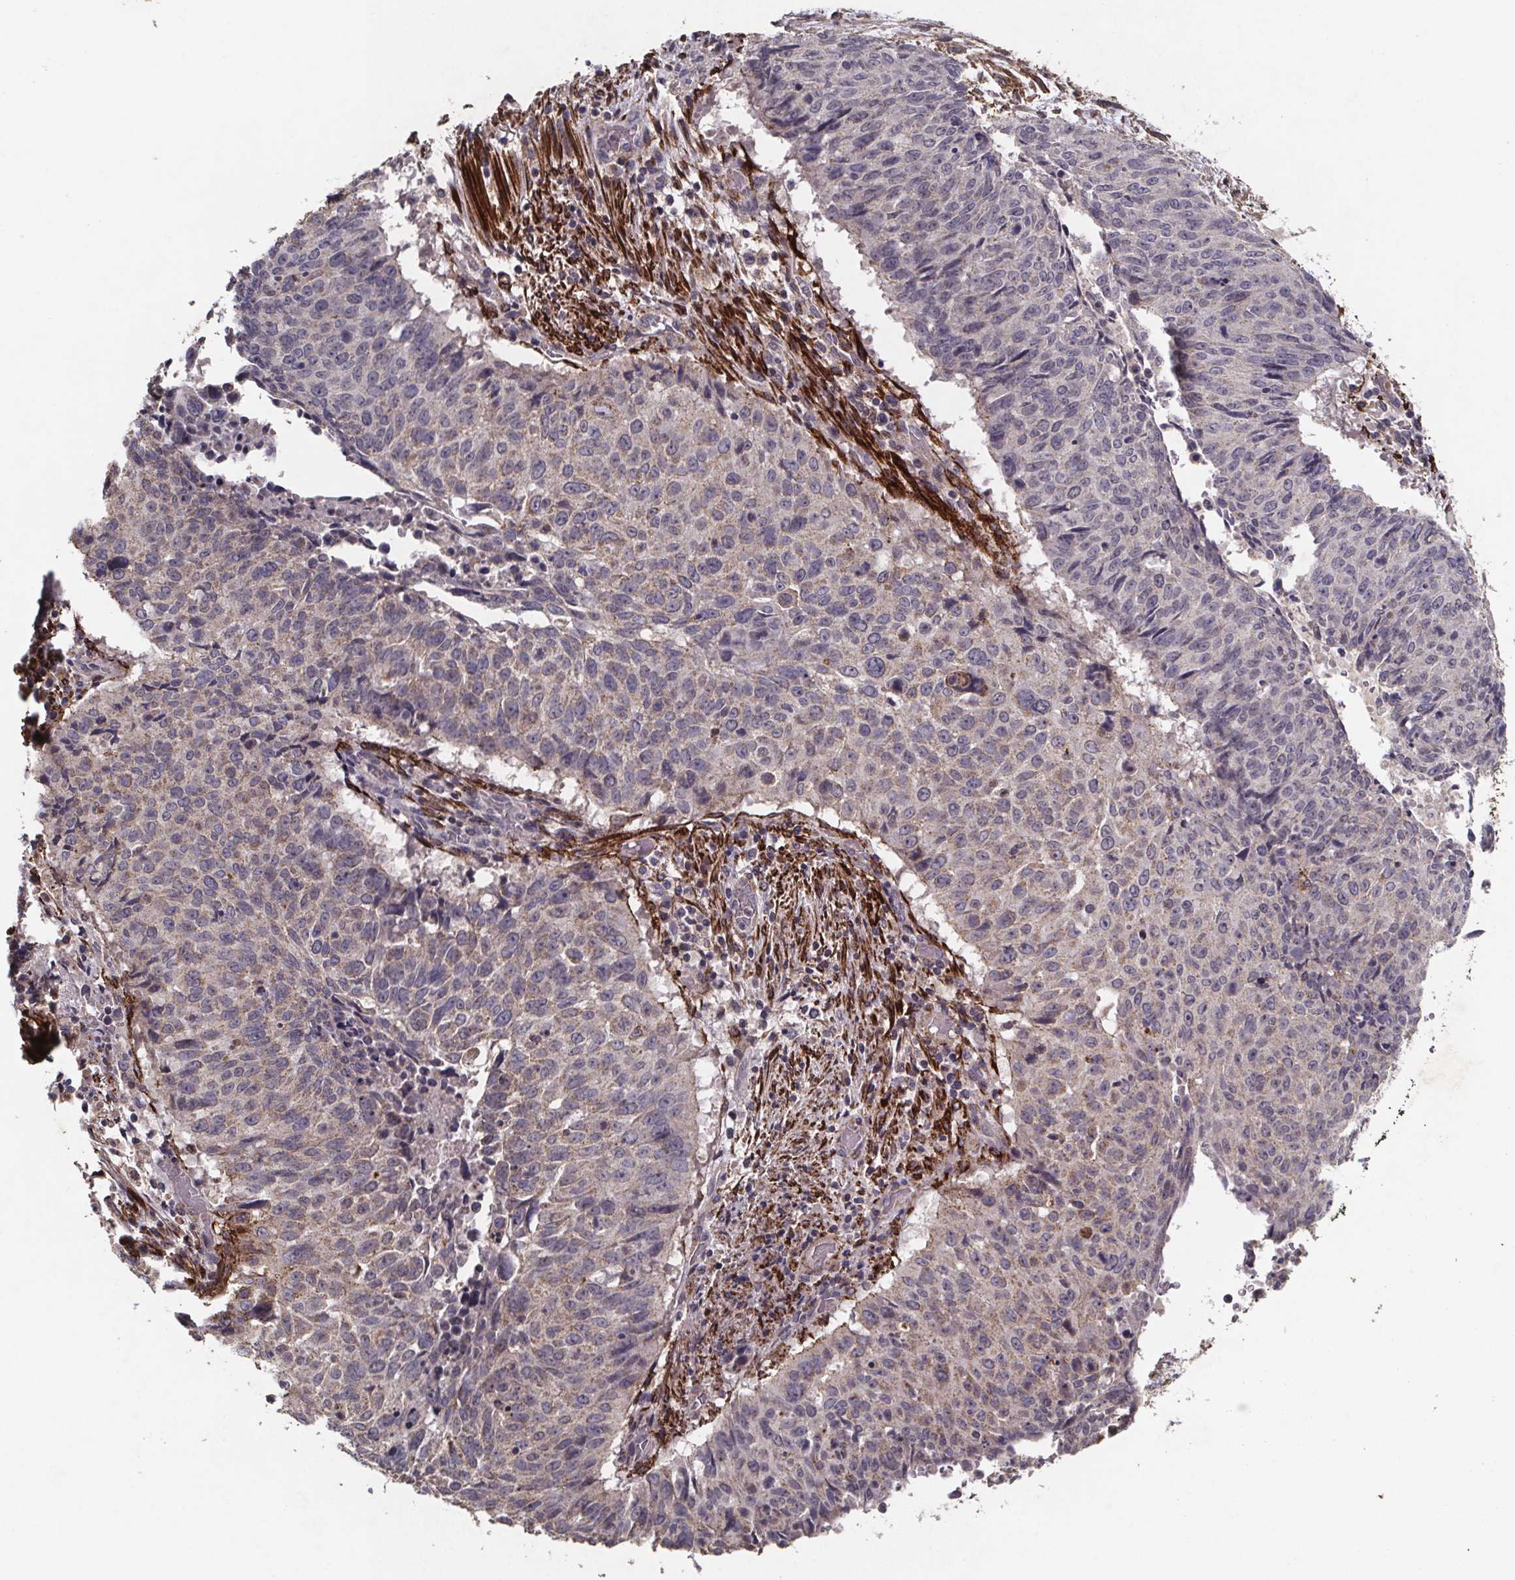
{"staining": {"intensity": "weak", "quantity": "<25%", "location": "cytoplasmic/membranous"}, "tissue": "lung cancer", "cell_type": "Tumor cells", "image_type": "cancer", "snomed": [{"axis": "morphology", "description": "Normal tissue, NOS"}, {"axis": "morphology", "description": "Squamous cell carcinoma, NOS"}, {"axis": "topography", "description": "Bronchus"}, {"axis": "topography", "description": "Lung"}], "caption": "Protein analysis of lung cancer (squamous cell carcinoma) shows no significant staining in tumor cells.", "gene": "PALLD", "patient": {"sex": "male", "age": 64}}